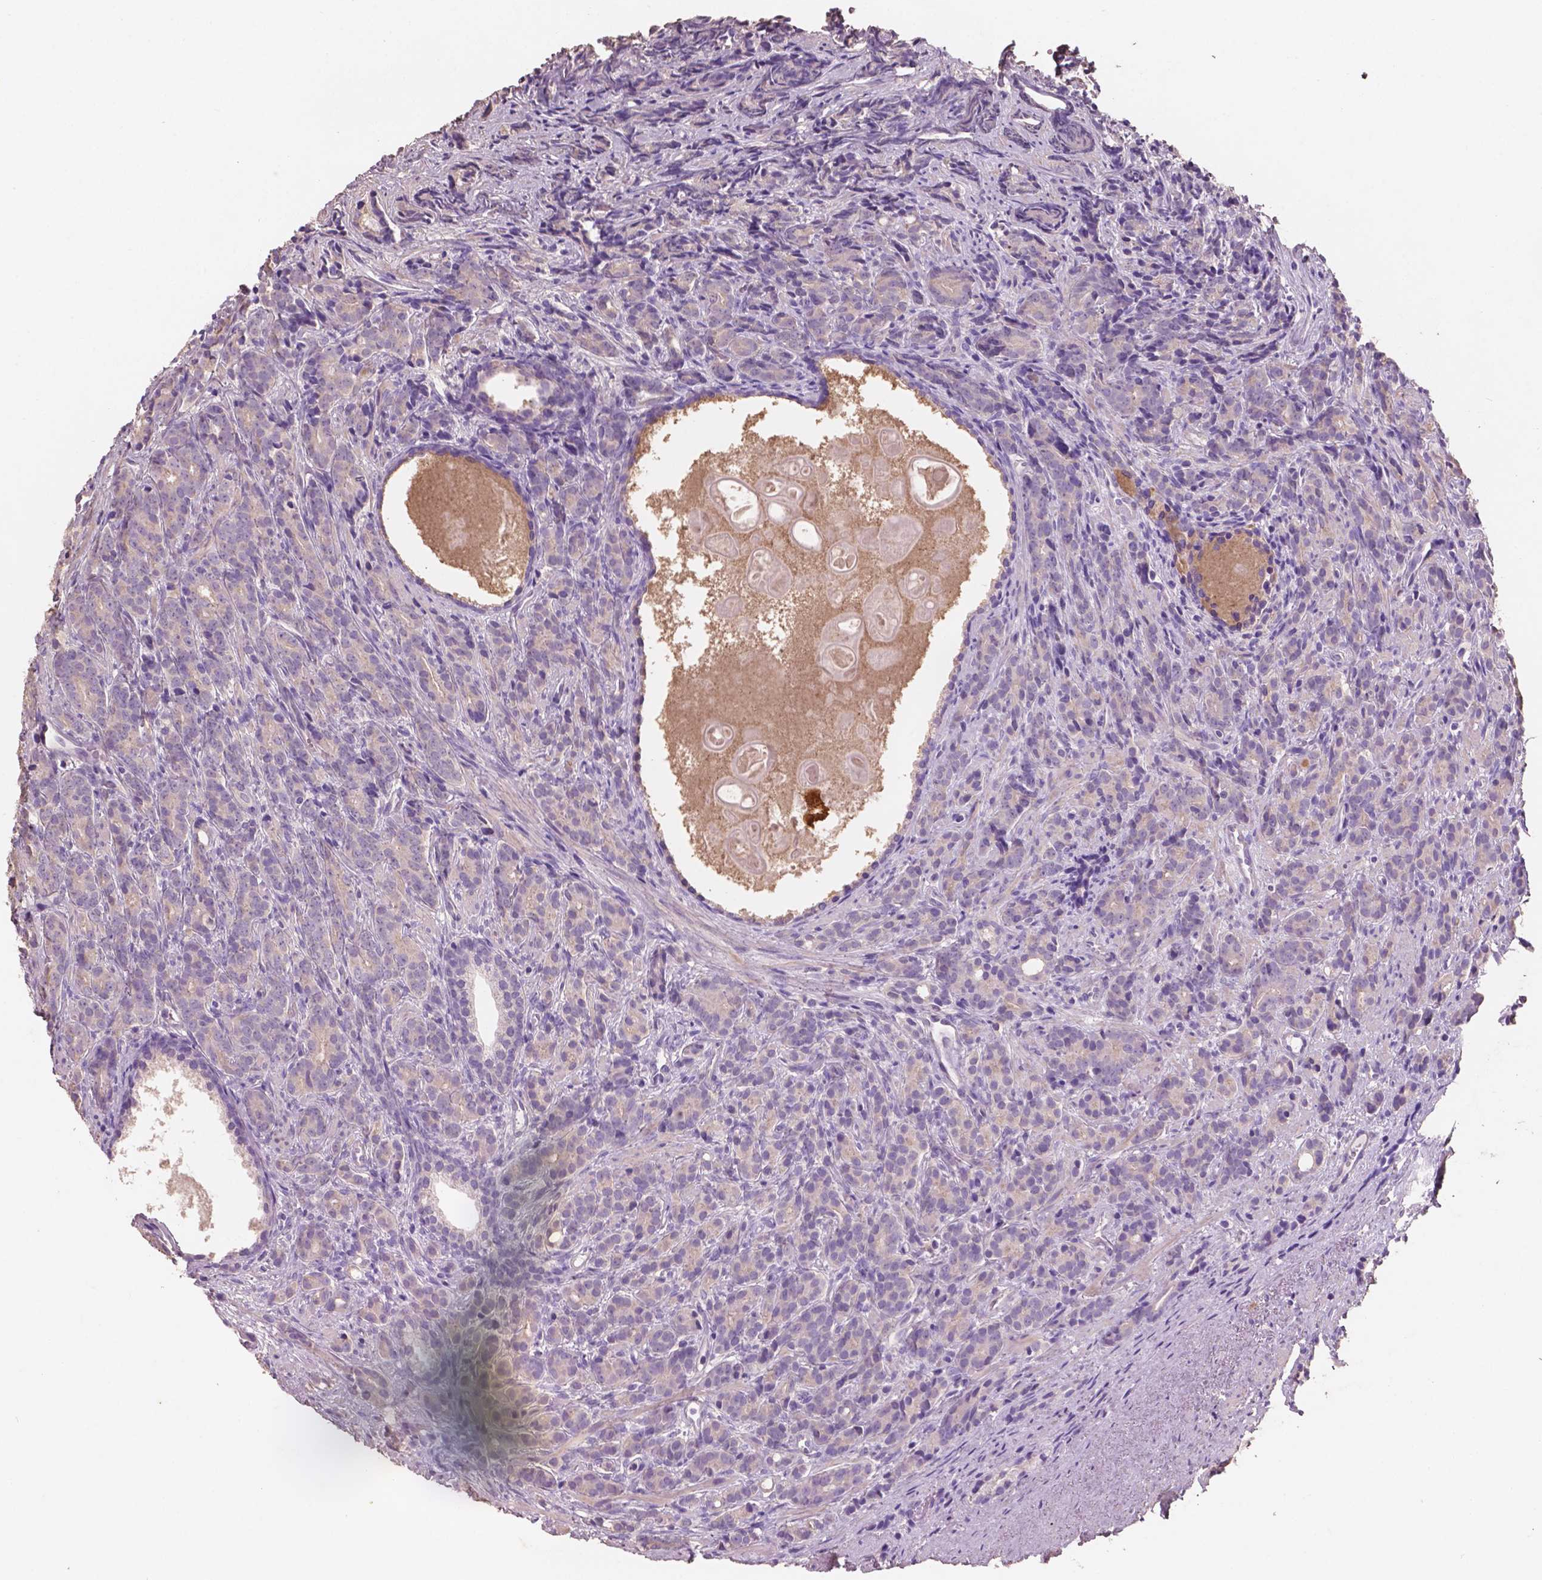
{"staining": {"intensity": "weak", "quantity": "<25%", "location": "cytoplasmic/membranous"}, "tissue": "prostate cancer", "cell_type": "Tumor cells", "image_type": "cancer", "snomed": [{"axis": "morphology", "description": "Adenocarcinoma, High grade"}, {"axis": "topography", "description": "Prostate"}], "caption": "Tumor cells are negative for protein expression in human prostate cancer (high-grade adenocarcinoma).", "gene": "SBSN", "patient": {"sex": "male", "age": 84}}